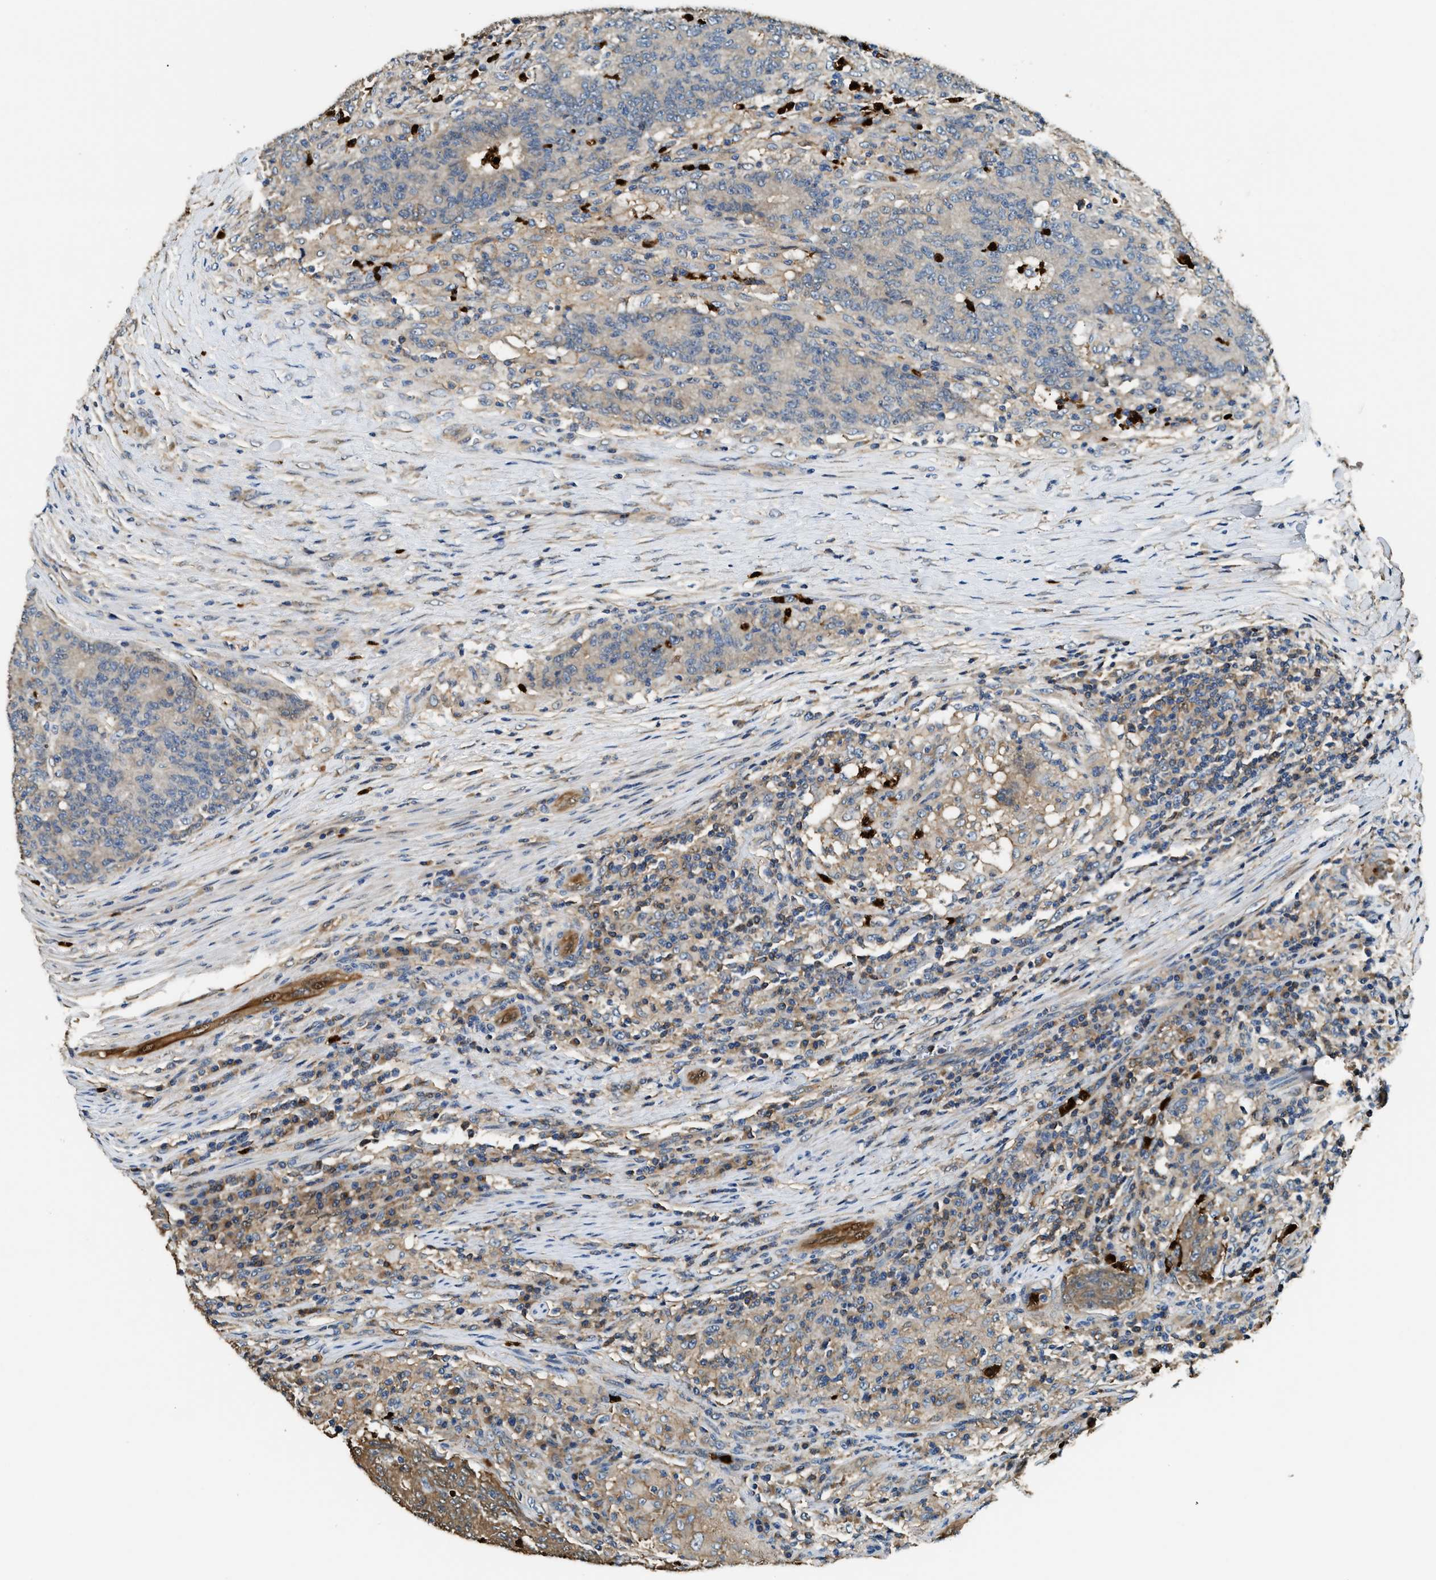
{"staining": {"intensity": "moderate", "quantity": "25%-75%", "location": "cytoplasmic/membranous"}, "tissue": "colorectal cancer", "cell_type": "Tumor cells", "image_type": "cancer", "snomed": [{"axis": "morphology", "description": "Normal tissue, NOS"}, {"axis": "morphology", "description": "Adenocarcinoma, NOS"}, {"axis": "topography", "description": "Colon"}], "caption": "The histopathology image demonstrates staining of colorectal adenocarcinoma, revealing moderate cytoplasmic/membranous protein positivity (brown color) within tumor cells.", "gene": "ANXA3", "patient": {"sex": "female", "age": 75}}